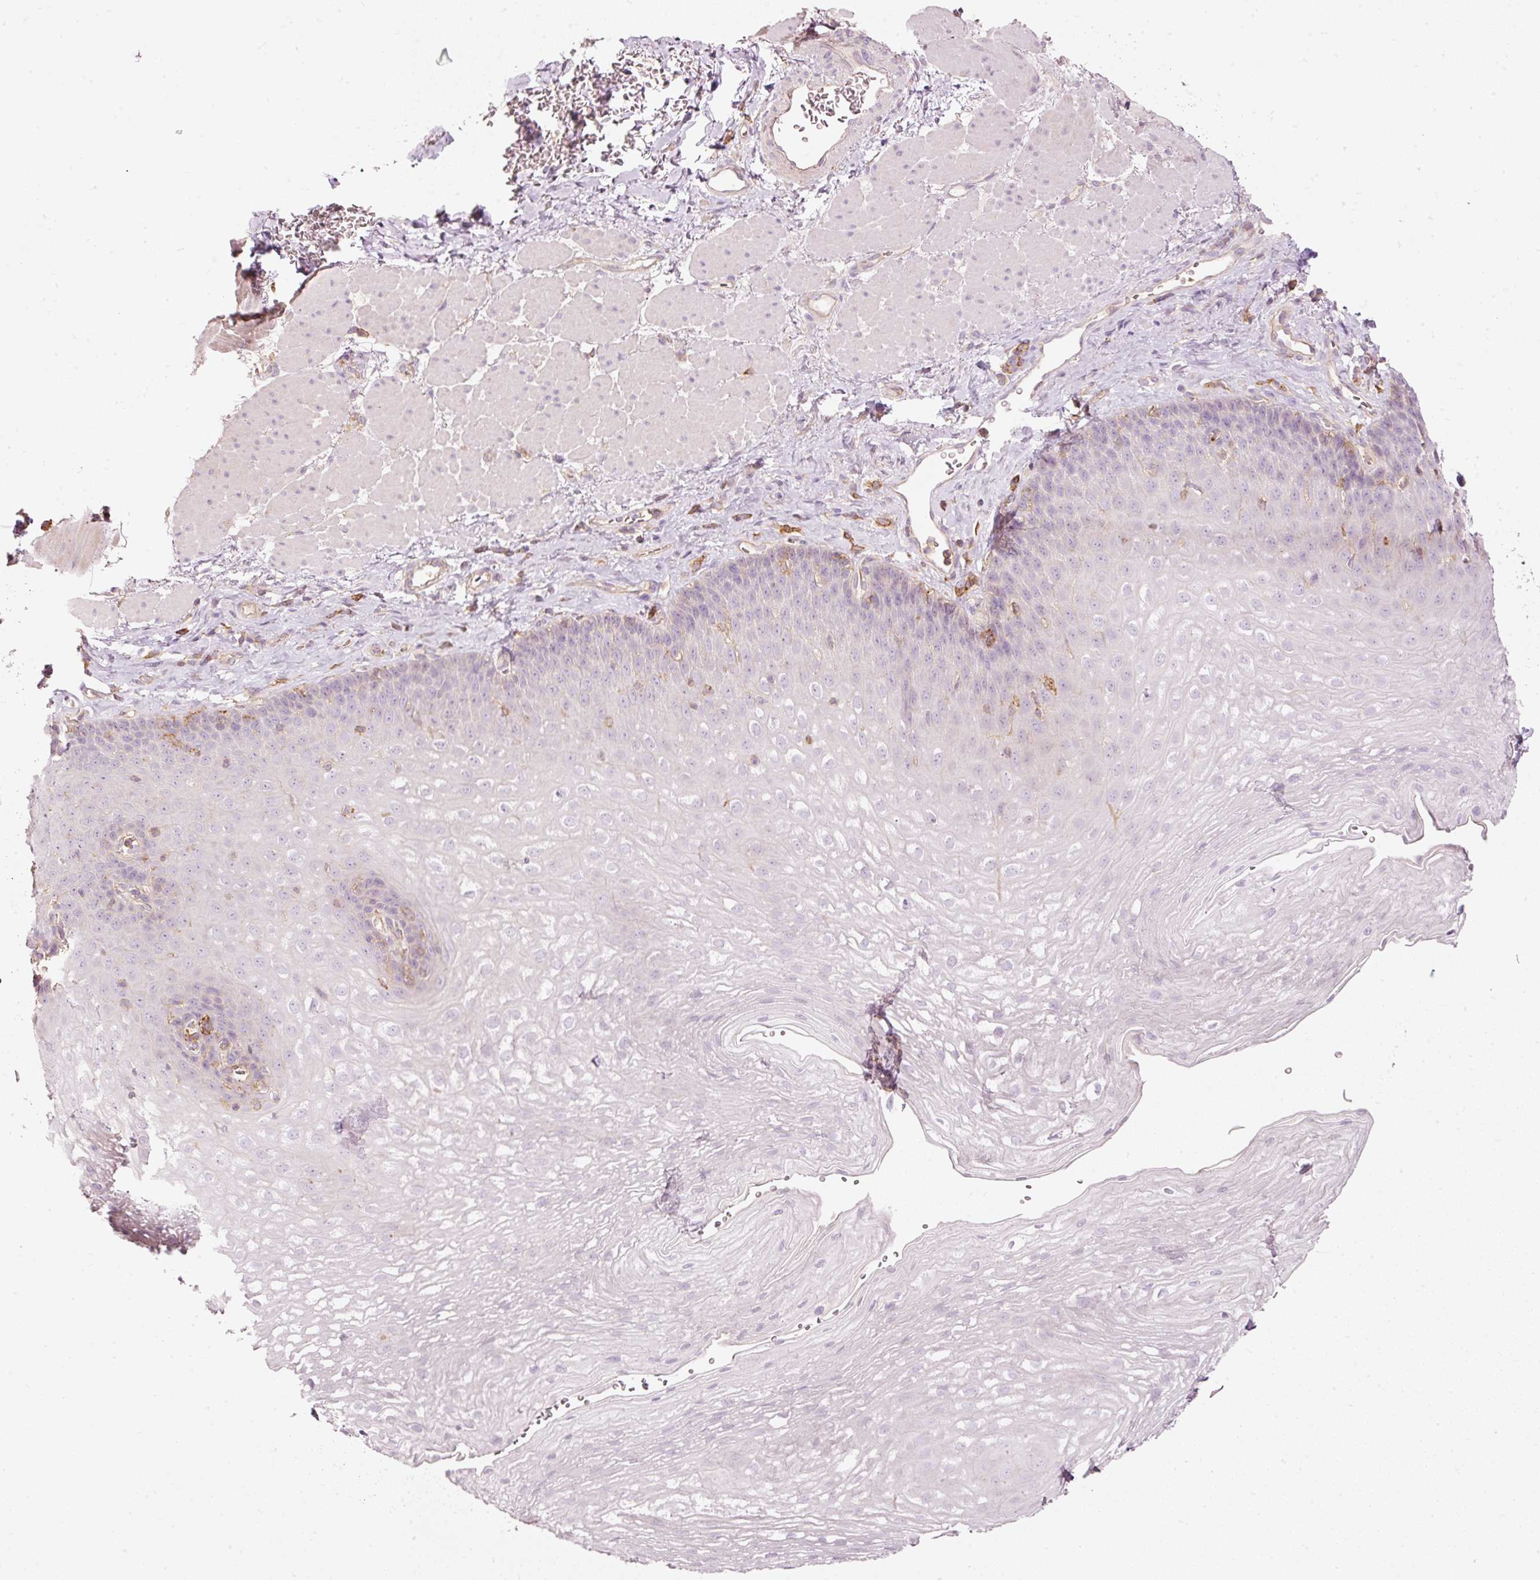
{"staining": {"intensity": "negative", "quantity": "none", "location": "none"}, "tissue": "esophagus", "cell_type": "Squamous epithelial cells", "image_type": "normal", "snomed": [{"axis": "morphology", "description": "Normal tissue, NOS"}, {"axis": "topography", "description": "Esophagus"}], "caption": "DAB (3,3'-diaminobenzidine) immunohistochemical staining of unremarkable human esophagus demonstrates no significant staining in squamous epithelial cells. Nuclei are stained in blue.", "gene": "SIPA1", "patient": {"sex": "female", "age": 66}}